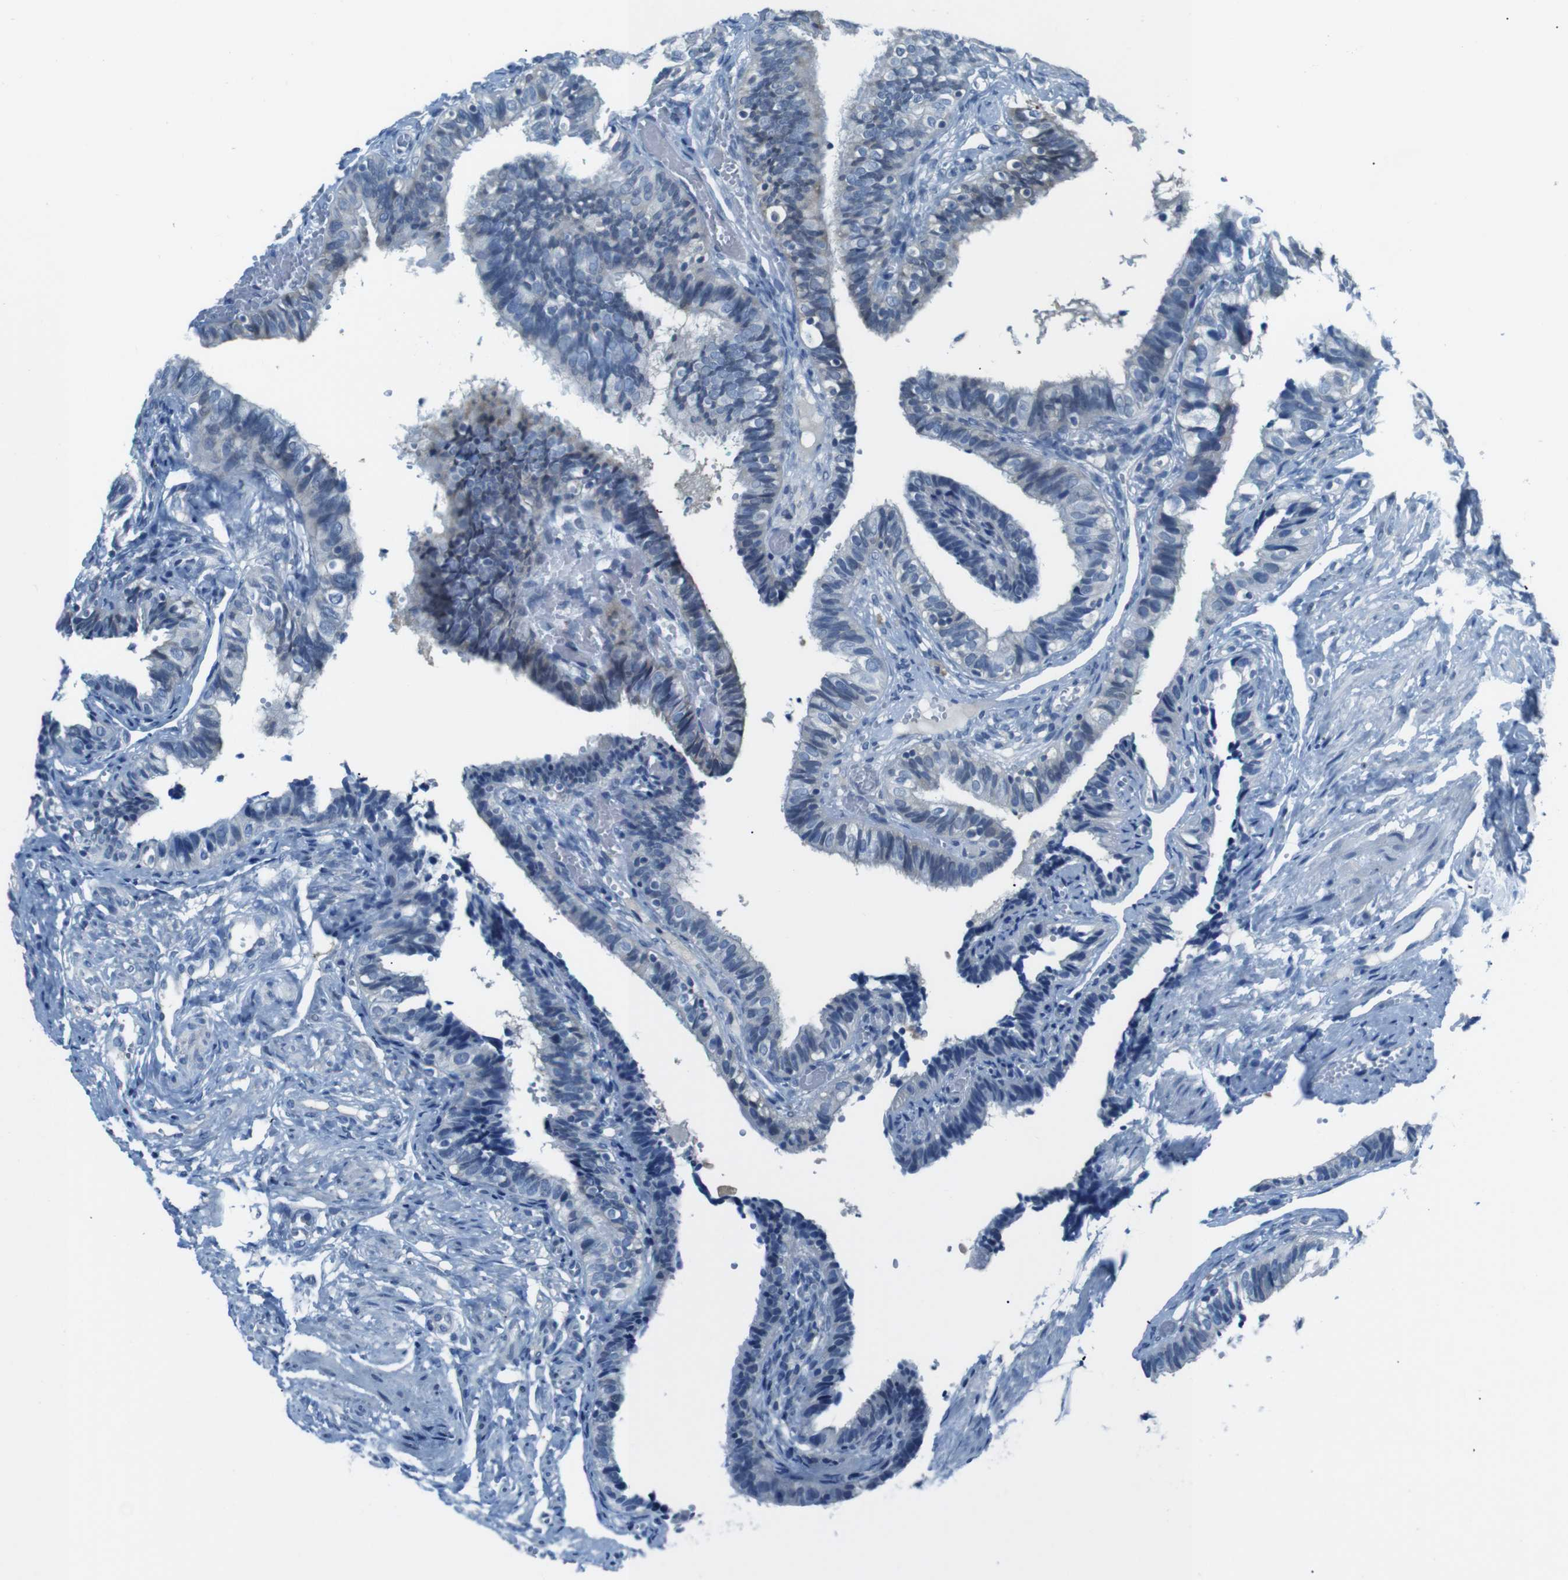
{"staining": {"intensity": "negative", "quantity": "none", "location": "none"}, "tissue": "fallopian tube", "cell_type": "Glandular cells", "image_type": "normal", "snomed": [{"axis": "morphology", "description": "Normal tissue, NOS"}, {"axis": "topography", "description": "Fallopian tube"}], "caption": "Glandular cells show no significant positivity in unremarkable fallopian tube. (DAB IHC visualized using brightfield microscopy, high magnification).", "gene": "NANOS2", "patient": {"sex": "female", "age": 46}}